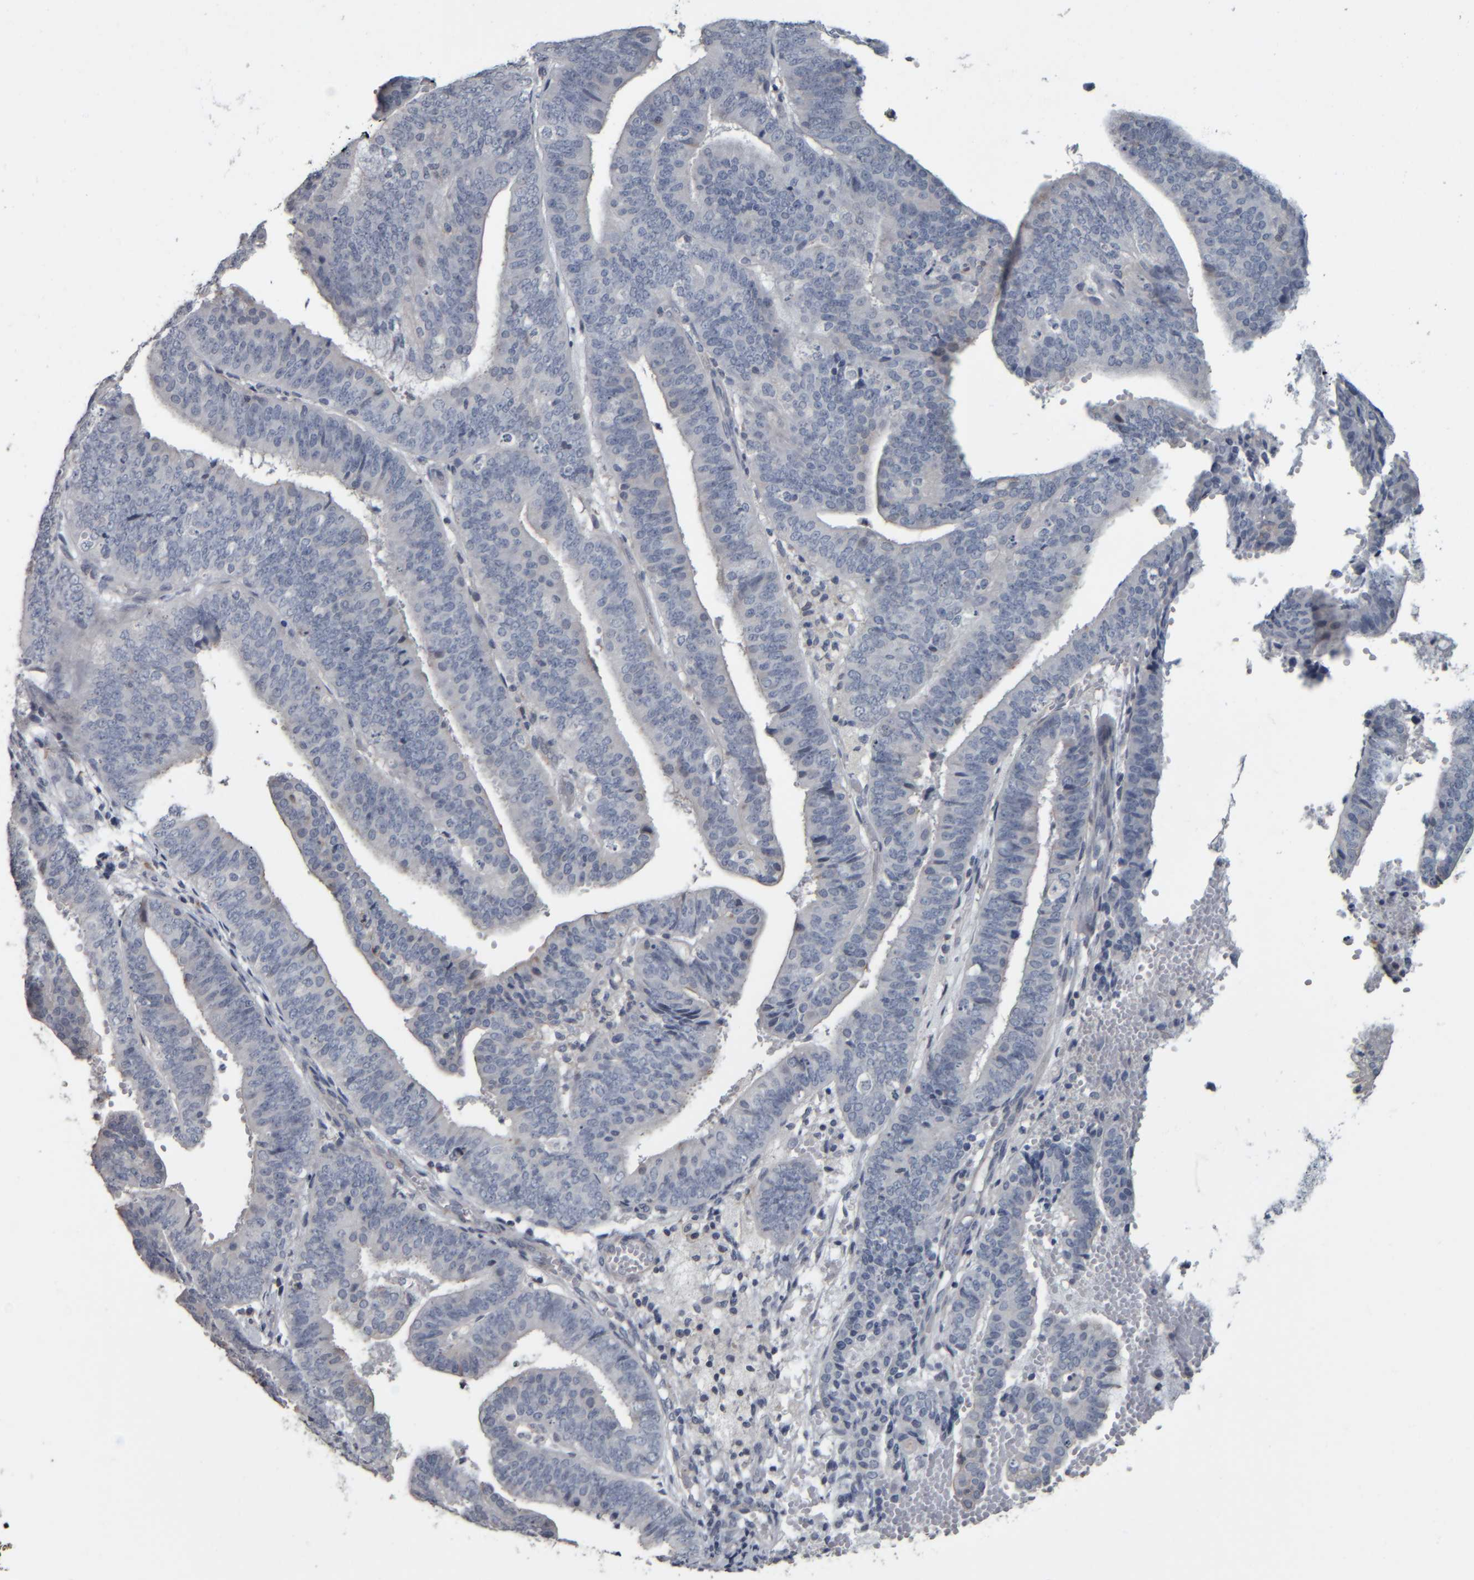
{"staining": {"intensity": "negative", "quantity": "none", "location": "none"}, "tissue": "endometrial cancer", "cell_type": "Tumor cells", "image_type": "cancer", "snomed": [{"axis": "morphology", "description": "Adenocarcinoma, NOS"}, {"axis": "topography", "description": "Endometrium"}], "caption": "The photomicrograph reveals no significant positivity in tumor cells of endometrial cancer. (DAB immunohistochemistry (IHC) with hematoxylin counter stain).", "gene": "CAVIN4", "patient": {"sex": "female", "age": 63}}